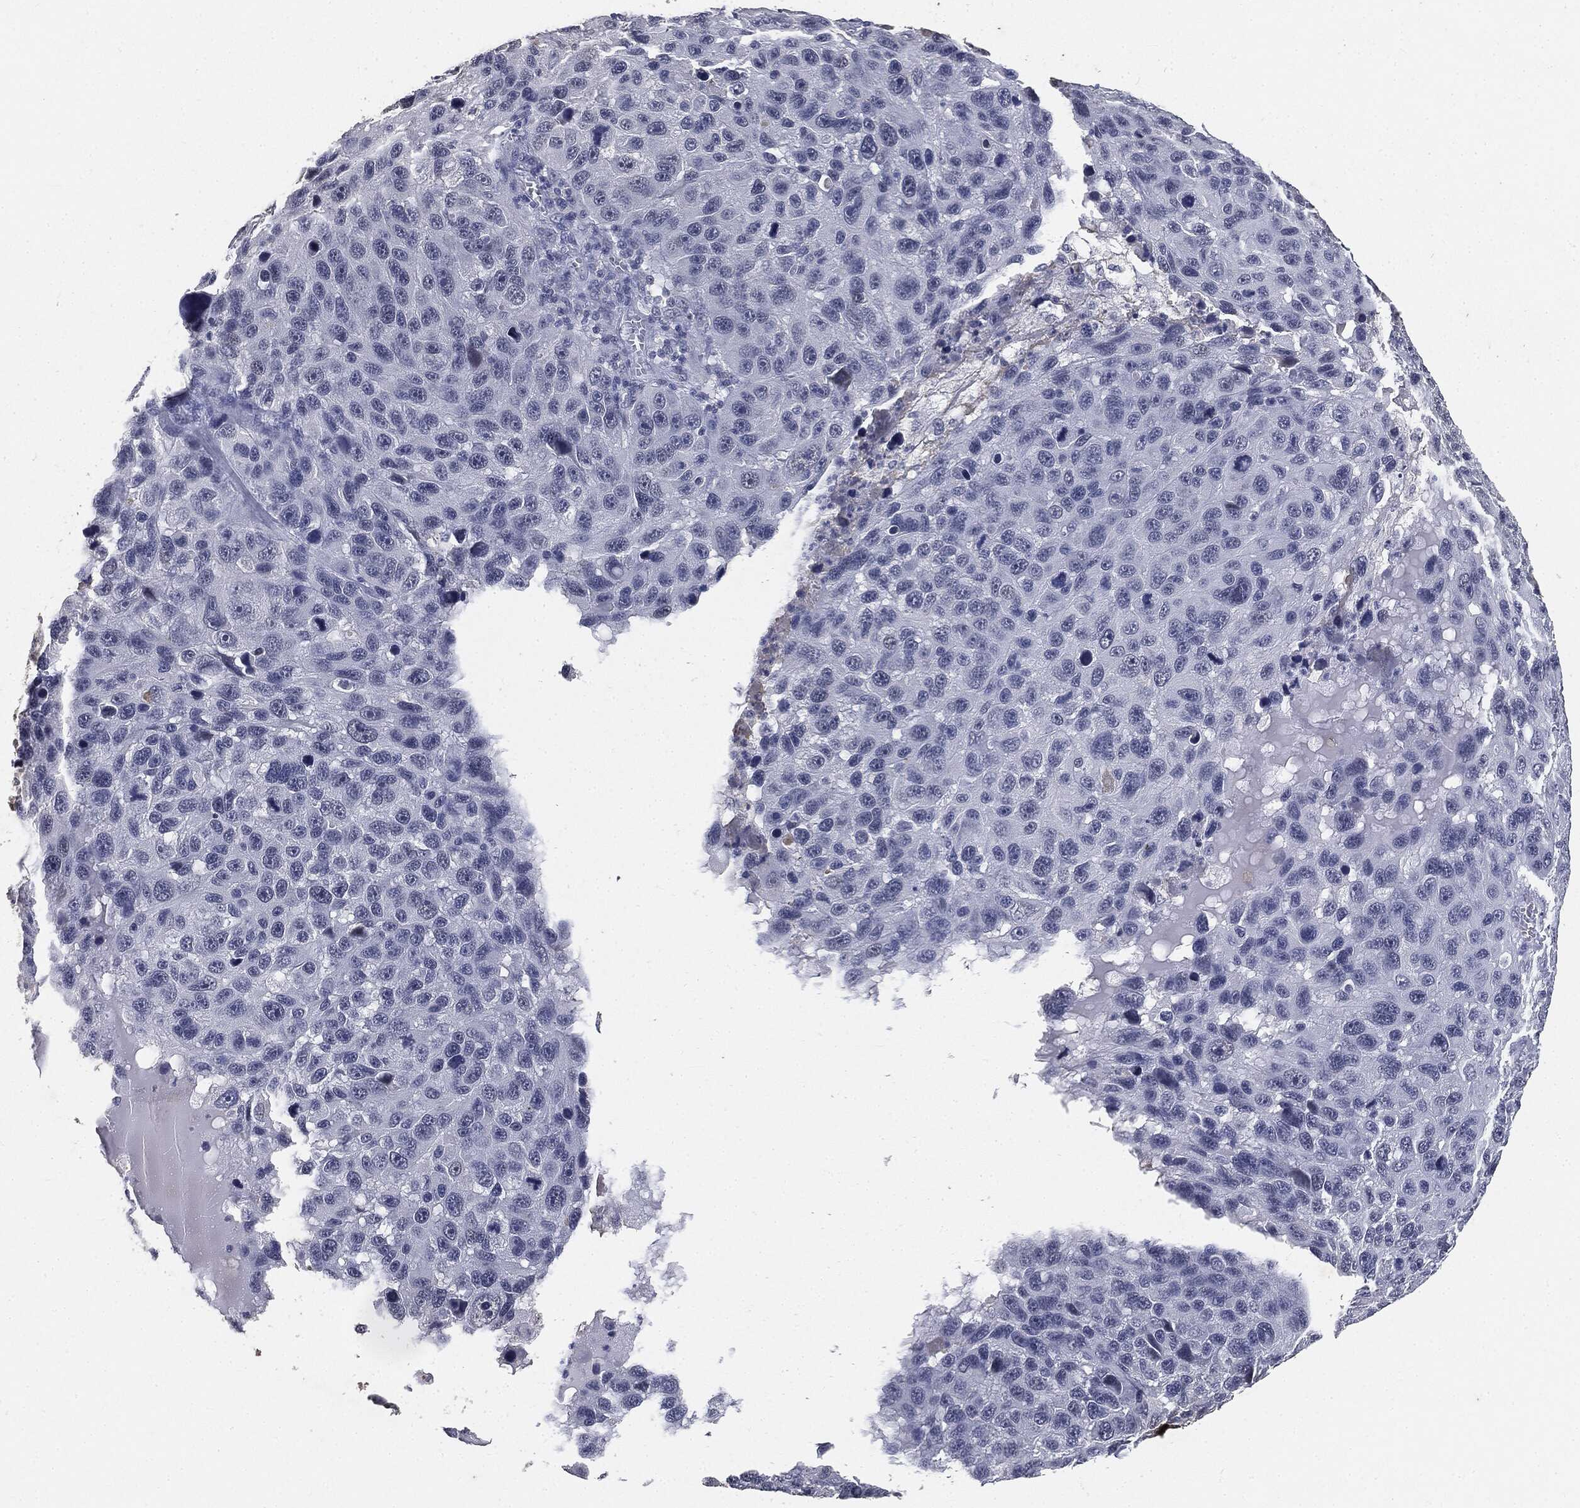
{"staining": {"intensity": "negative", "quantity": "none", "location": "none"}, "tissue": "melanoma", "cell_type": "Tumor cells", "image_type": "cancer", "snomed": [{"axis": "morphology", "description": "Malignant melanoma, NOS"}, {"axis": "topography", "description": "Skin"}], "caption": "IHC histopathology image of malignant melanoma stained for a protein (brown), which demonstrates no staining in tumor cells. The staining is performed using DAB (3,3'-diaminobenzidine) brown chromogen with nuclei counter-stained in using hematoxylin.", "gene": "SLC2A2", "patient": {"sex": "male", "age": 53}}